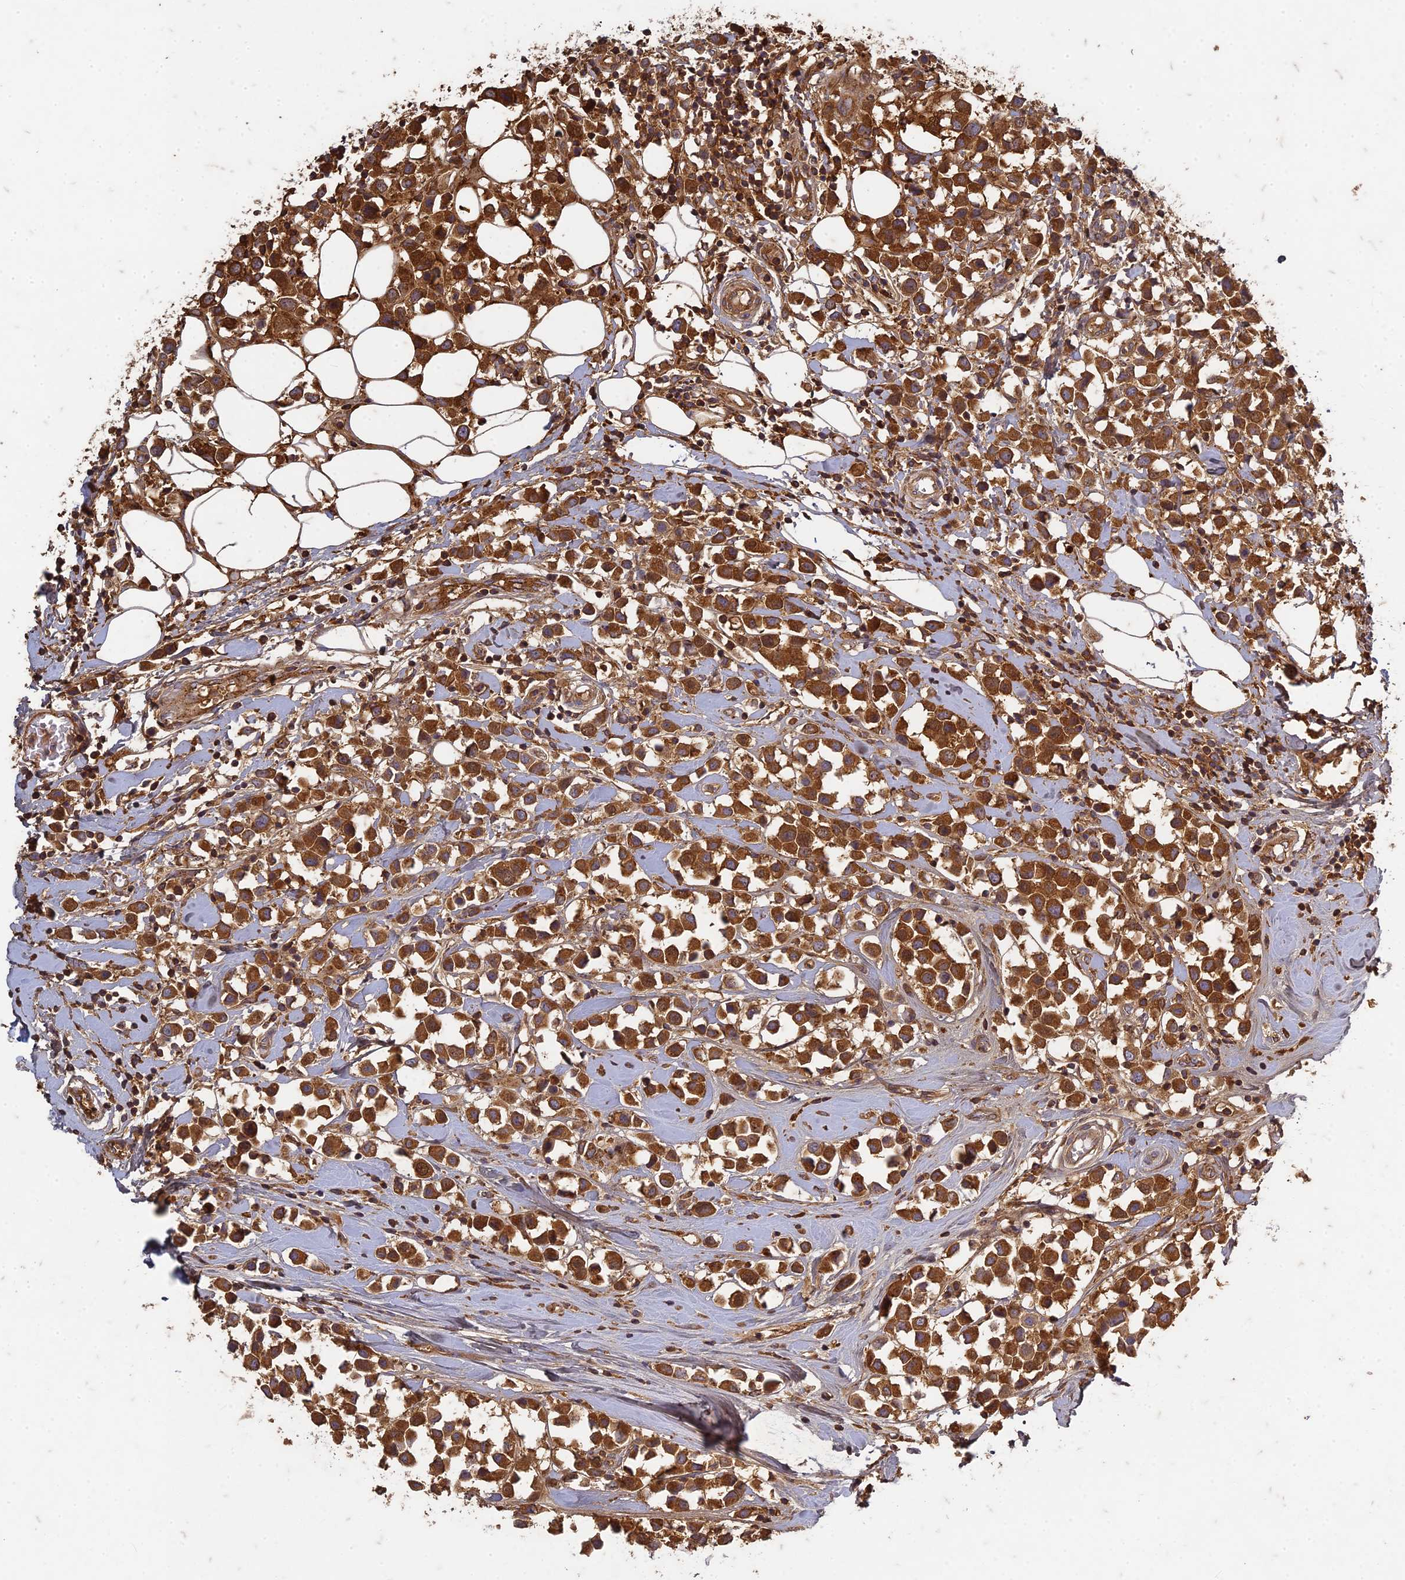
{"staining": {"intensity": "strong", "quantity": ">75%", "location": "cytoplasmic/membranous"}, "tissue": "breast cancer", "cell_type": "Tumor cells", "image_type": "cancer", "snomed": [{"axis": "morphology", "description": "Duct carcinoma"}, {"axis": "topography", "description": "Breast"}], "caption": "This histopathology image reveals immunohistochemistry staining of breast cancer, with high strong cytoplasmic/membranous positivity in about >75% of tumor cells.", "gene": "TCF25", "patient": {"sex": "female", "age": 61}}